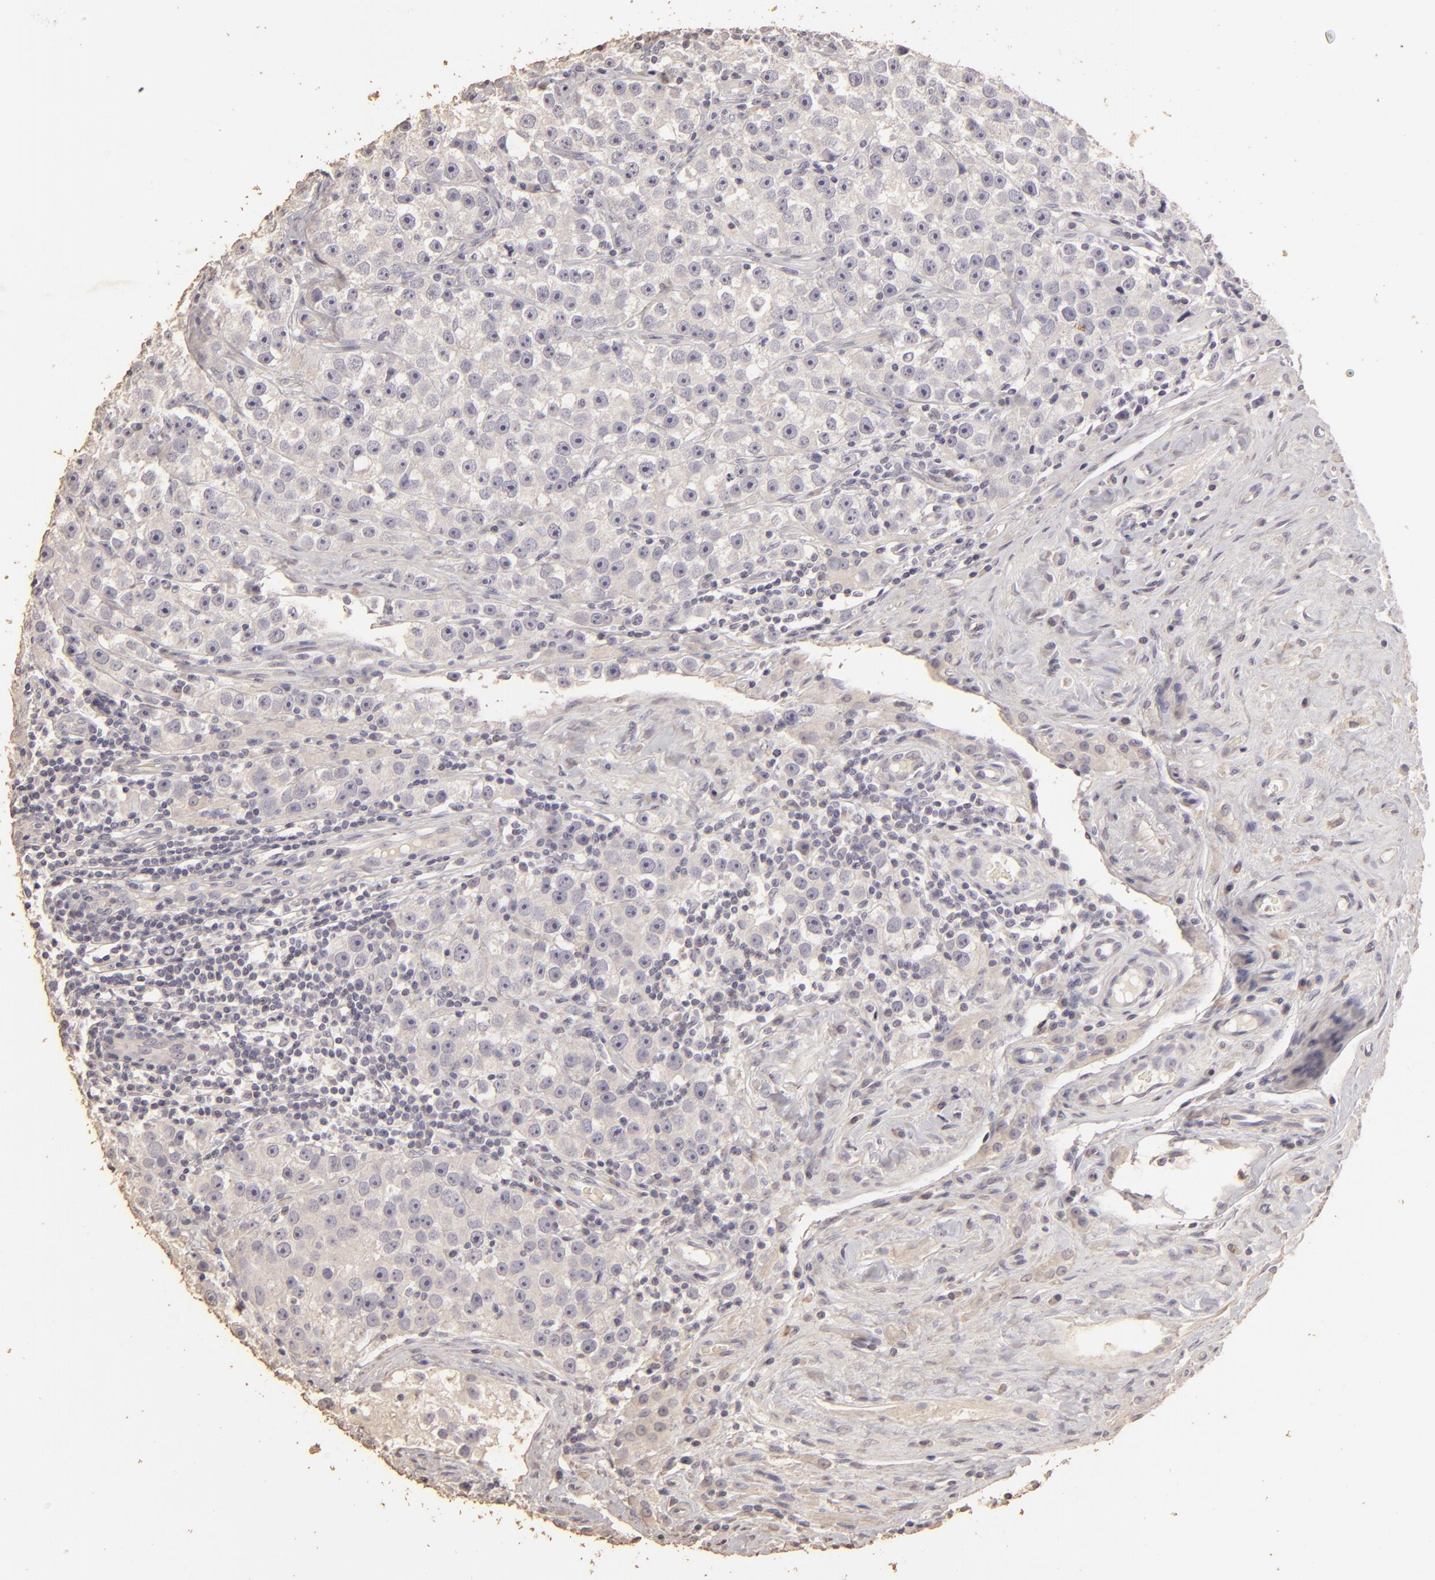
{"staining": {"intensity": "negative", "quantity": "none", "location": "none"}, "tissue": "testis cancer", "cell_type": "Tumor cells", "image_type": "cancer", "snomed": [{"axis": "morphology", "description": "Seminoma, NOS"}, {"axis": "topography", "description": "Testis"}], "caption": "This is an immunohistochemistry histopathology image of seminoma (testis). There is no expression in tumor cells.", "gene": "BCL2L13", "patient": {"sex": "male", "age": 32}}